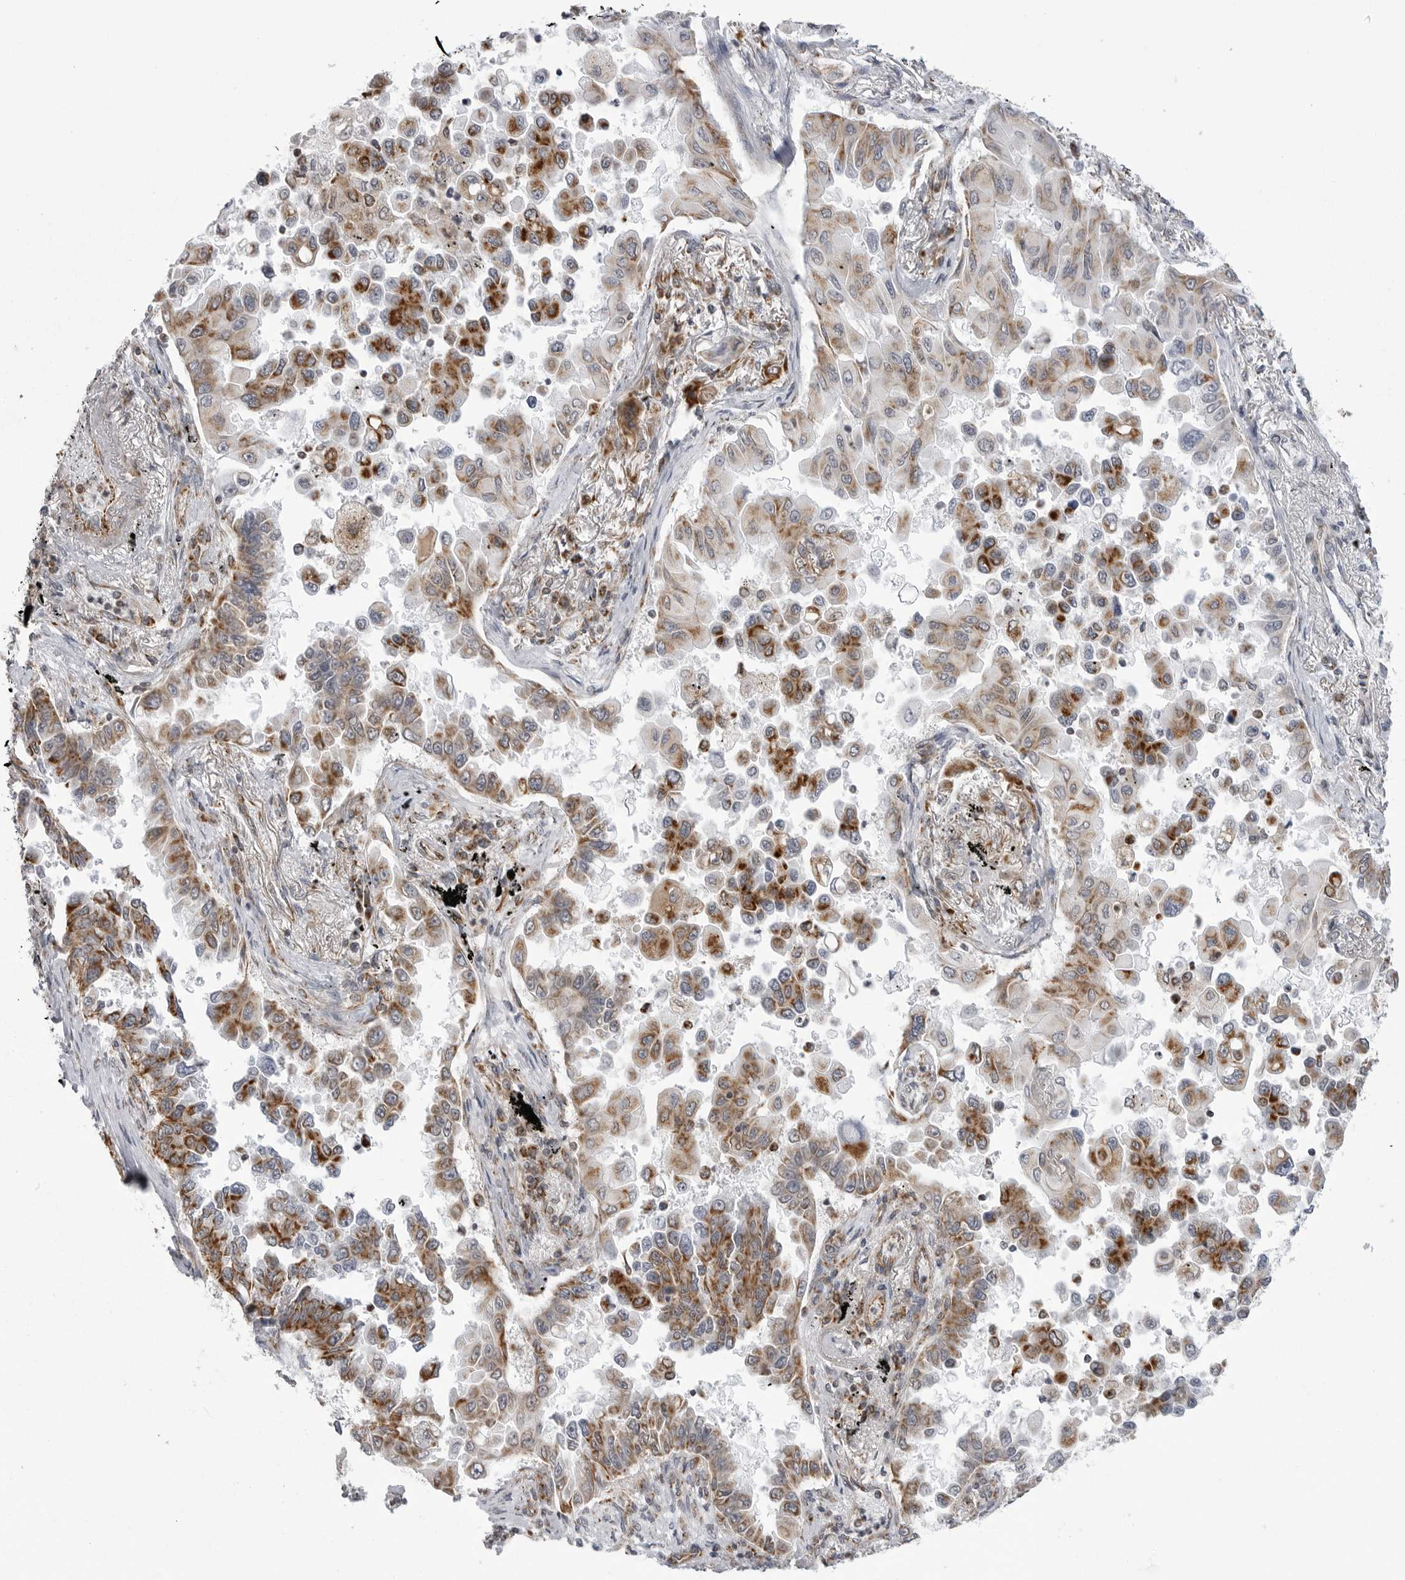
{"staining": {"intensity": "moderate", "quantity": ">75%", "location": "cytoplasmic/membranous"}, "tissue": "lung cancer", "cell_type": "Tumor cells", "image_type": "cancer", "snomed": [{"axis": "morphology", "description": "Adenocarcinoma, NOS"}, {"axis": "topography", "description": "Lung"}], "caption": "Lung cancer stained for a protein (brown) demonstrates moderate cytoplasmic/membranous positive staining in approximately >75% of tumor cells.", "gene": "FH", "patient": {"sex": "female", "age": 67}}